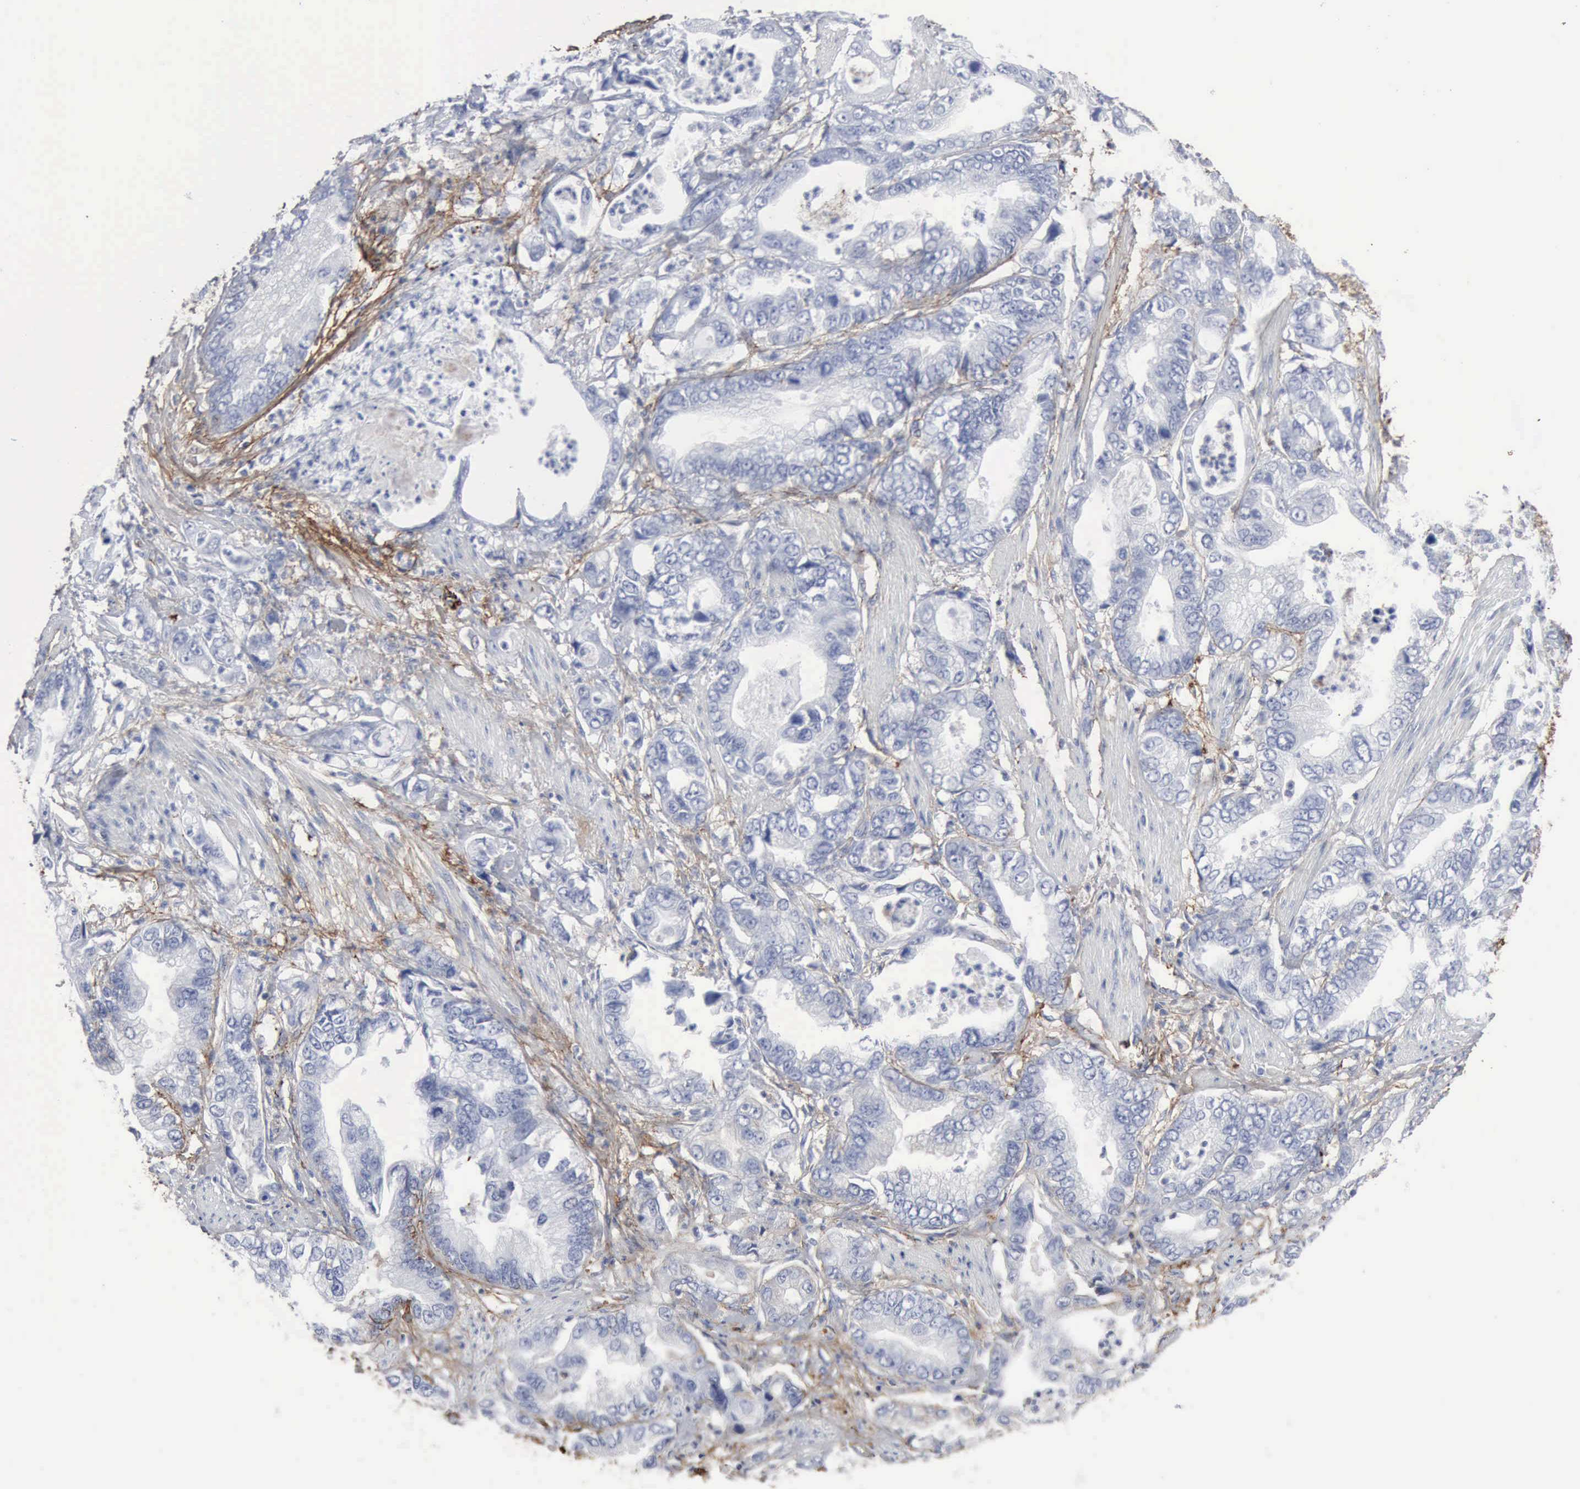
{"staining": {"intensity": "negative", "quantity": "none", "location": "none"}, "tissue": "stomach cancer", "cell_type": "Tumor cells", "image_type": "cancer", "snomed": [{"axis": "morphology", "description": "Adenocarcinoma, NOS"}, {"axis": "topography", "description": "Pancreas"}, {"axis": "topography", "description": "Stomach, upper"}], "caption": "Stomach cancer was stained to show a protein in brown. There is no significant expression in tumor cells. The staining is performed using DAB (3,3'-diaminobenzidine) brown chromogen with nuclei counter-stained in using hematoxylin.", "gene": "C4BPA", "patient": {"sex": "male", "age": 77}}